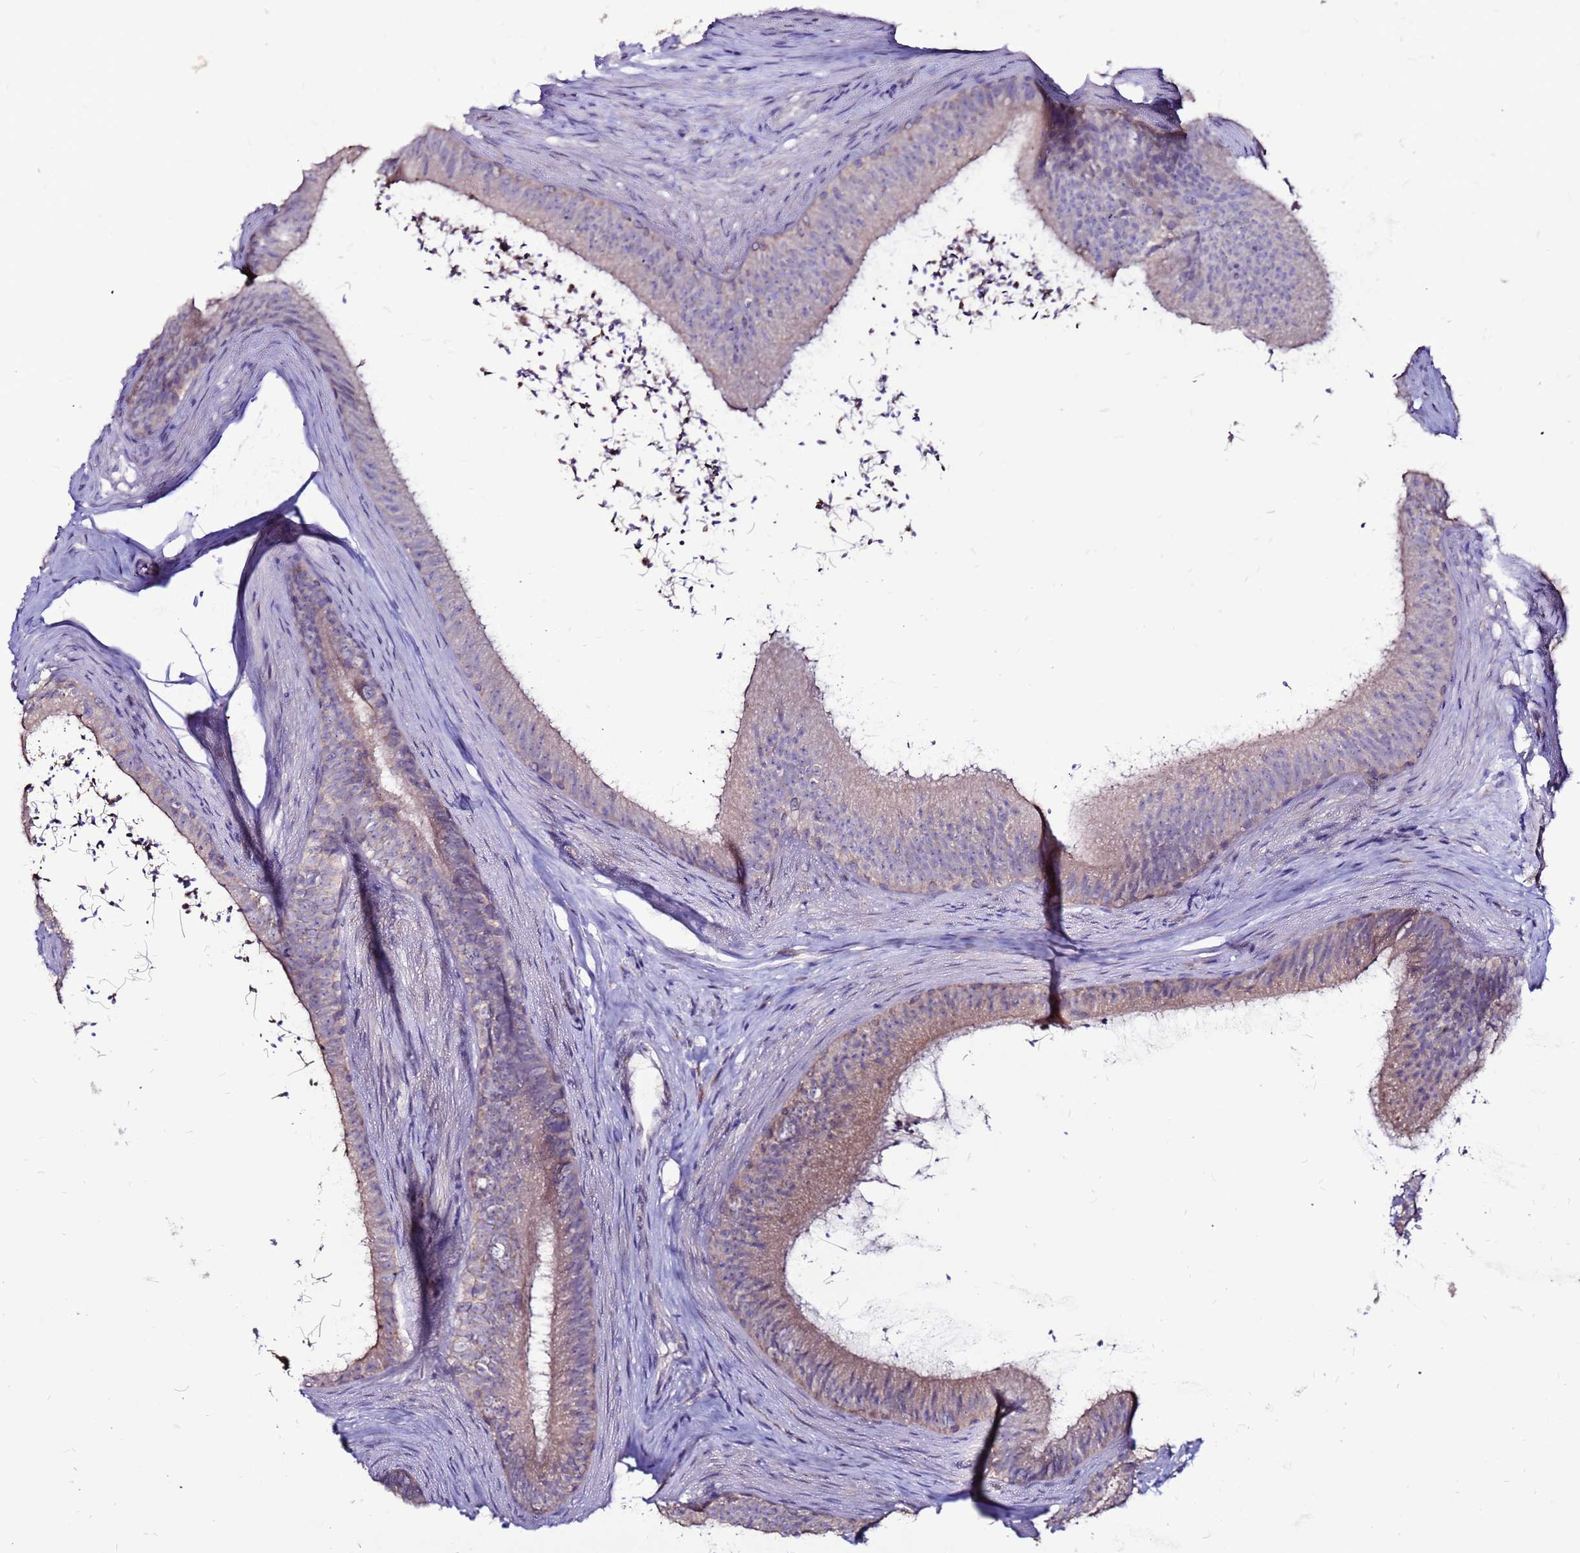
{"staining": {"intensity": "moderate", "quantity": "25%-75%", "location": "cytoplasmic/membranous"}, "tissue": "epididymis", "cell_type": "Glandular cells", "image_type": "normal", "snomed": [{"axis": "morphology", "description": "Normal tissue, NOS"}, {"axis": "topography", "description": "Testis"}, {"axis": "topography", "description": "Epididymis"}], "caption": "The image reveals immunohistochemical staining of benign epididymis. There is moderate cytoplasmic/membranous positivity is seen in approximately 25%-75% of glandular cells.", "gene": "SLC44A3", "patient": {"sex": "male", "age": 41}}